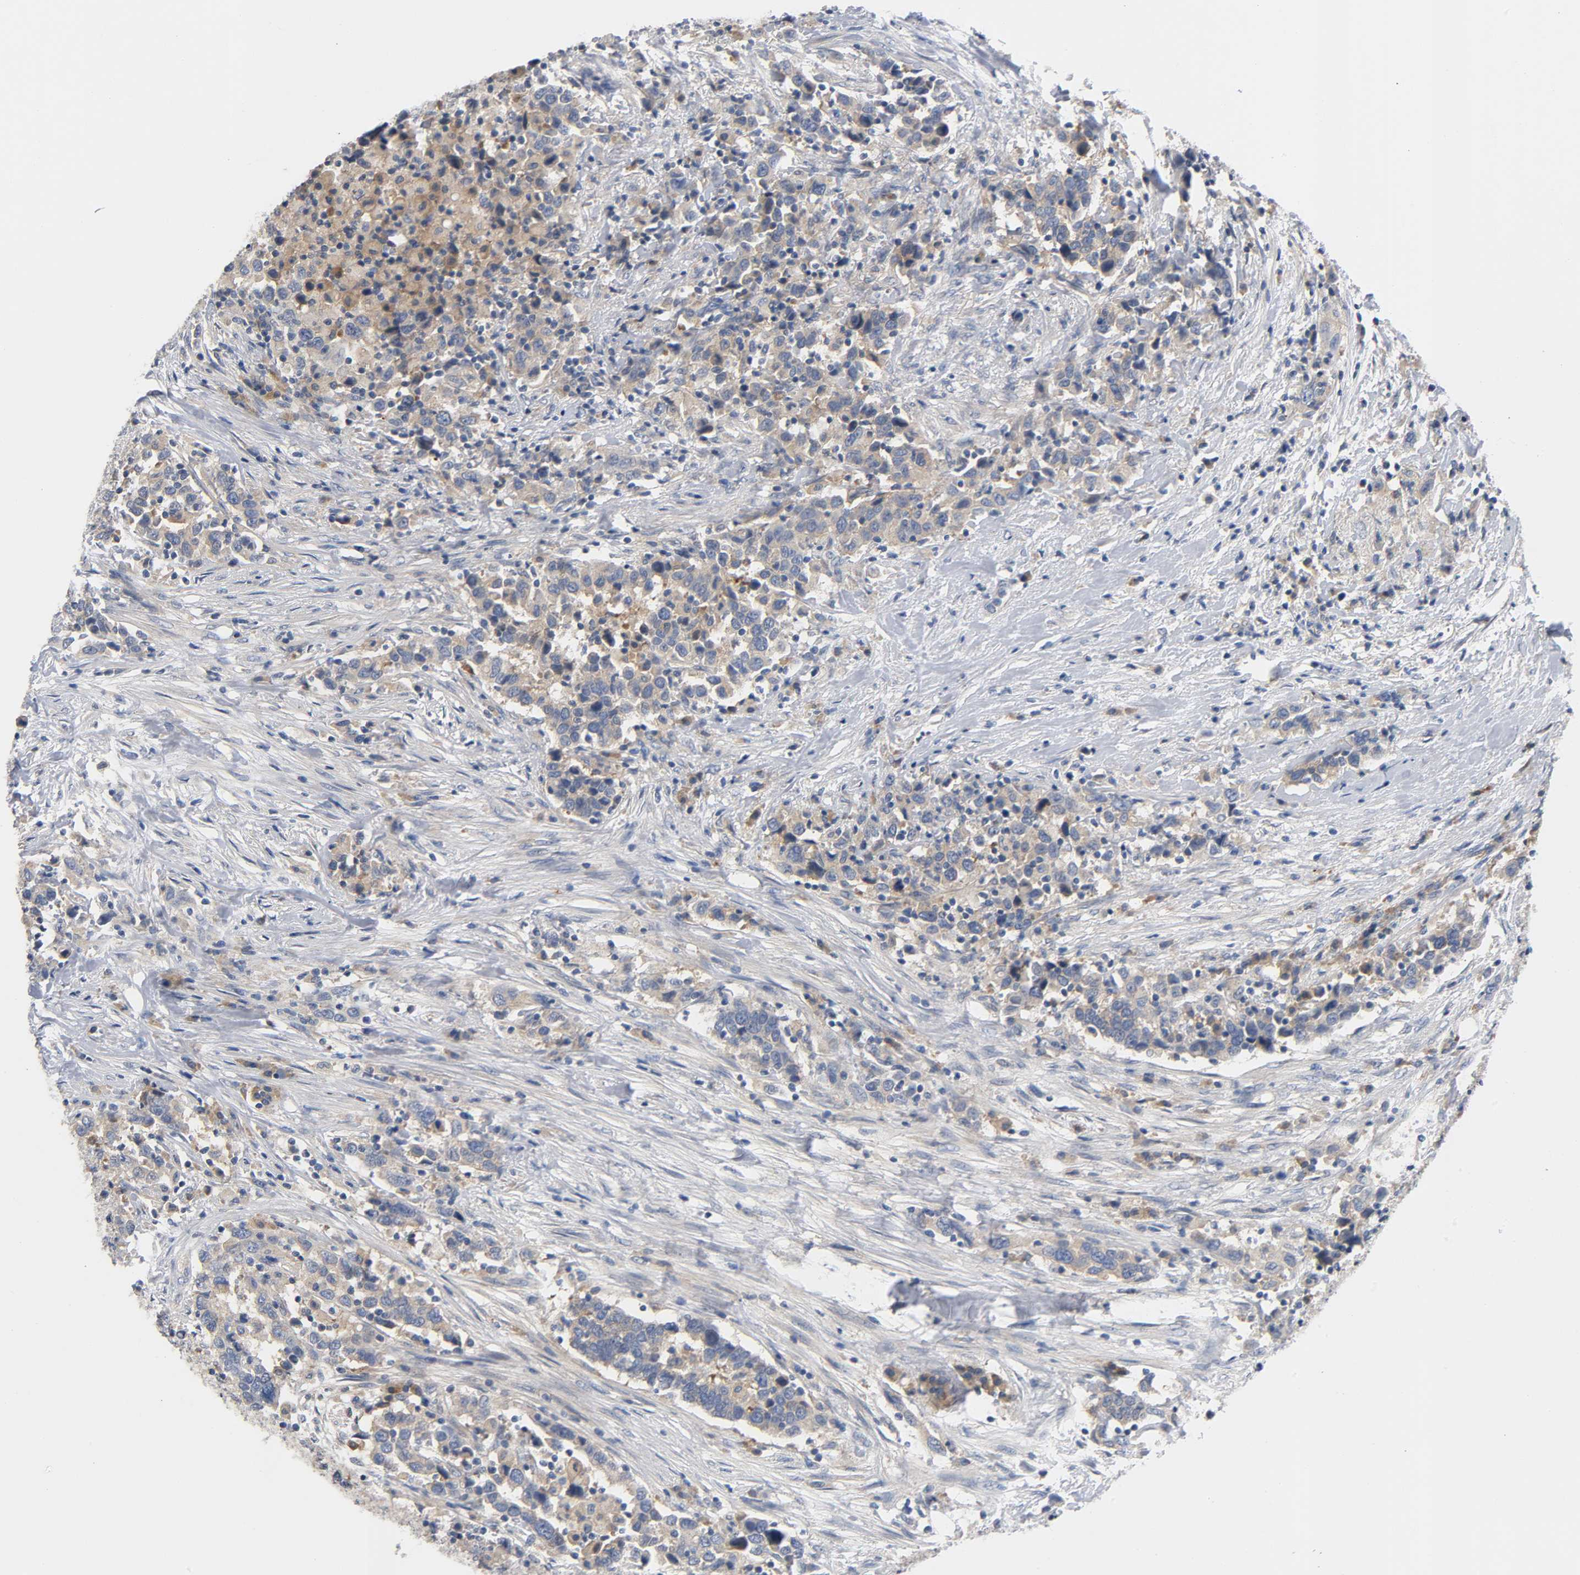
{"staining": {"intensity": "moderate", "quantity": ">75%", "location": "cytoplasmic/membranous"}, "tissue": "urothelial cancer", "cell_type": "Tumor cells", "image_type": "cancer", "snomed": [{"axis": "morphology", "description": "Urothelial carcinoma, High grade"}, {"axis": "topography", "description": "Urinary bladder"}], "caption": "Immunohistochemistry staining of urothelial carcinoma (high-grade), which shows medium levels of moderate cytoplasmic/membranous expression in approximately >75% of tumor cells indicating moderate cytoplasmic/membranous protein expression. The staining was performed using DAB (brown) for protein detection and nuclei were counterstained in hematoxylin (blue).", "gene": "HDAC6", "patient": {"sex": "male", "age": 61}}